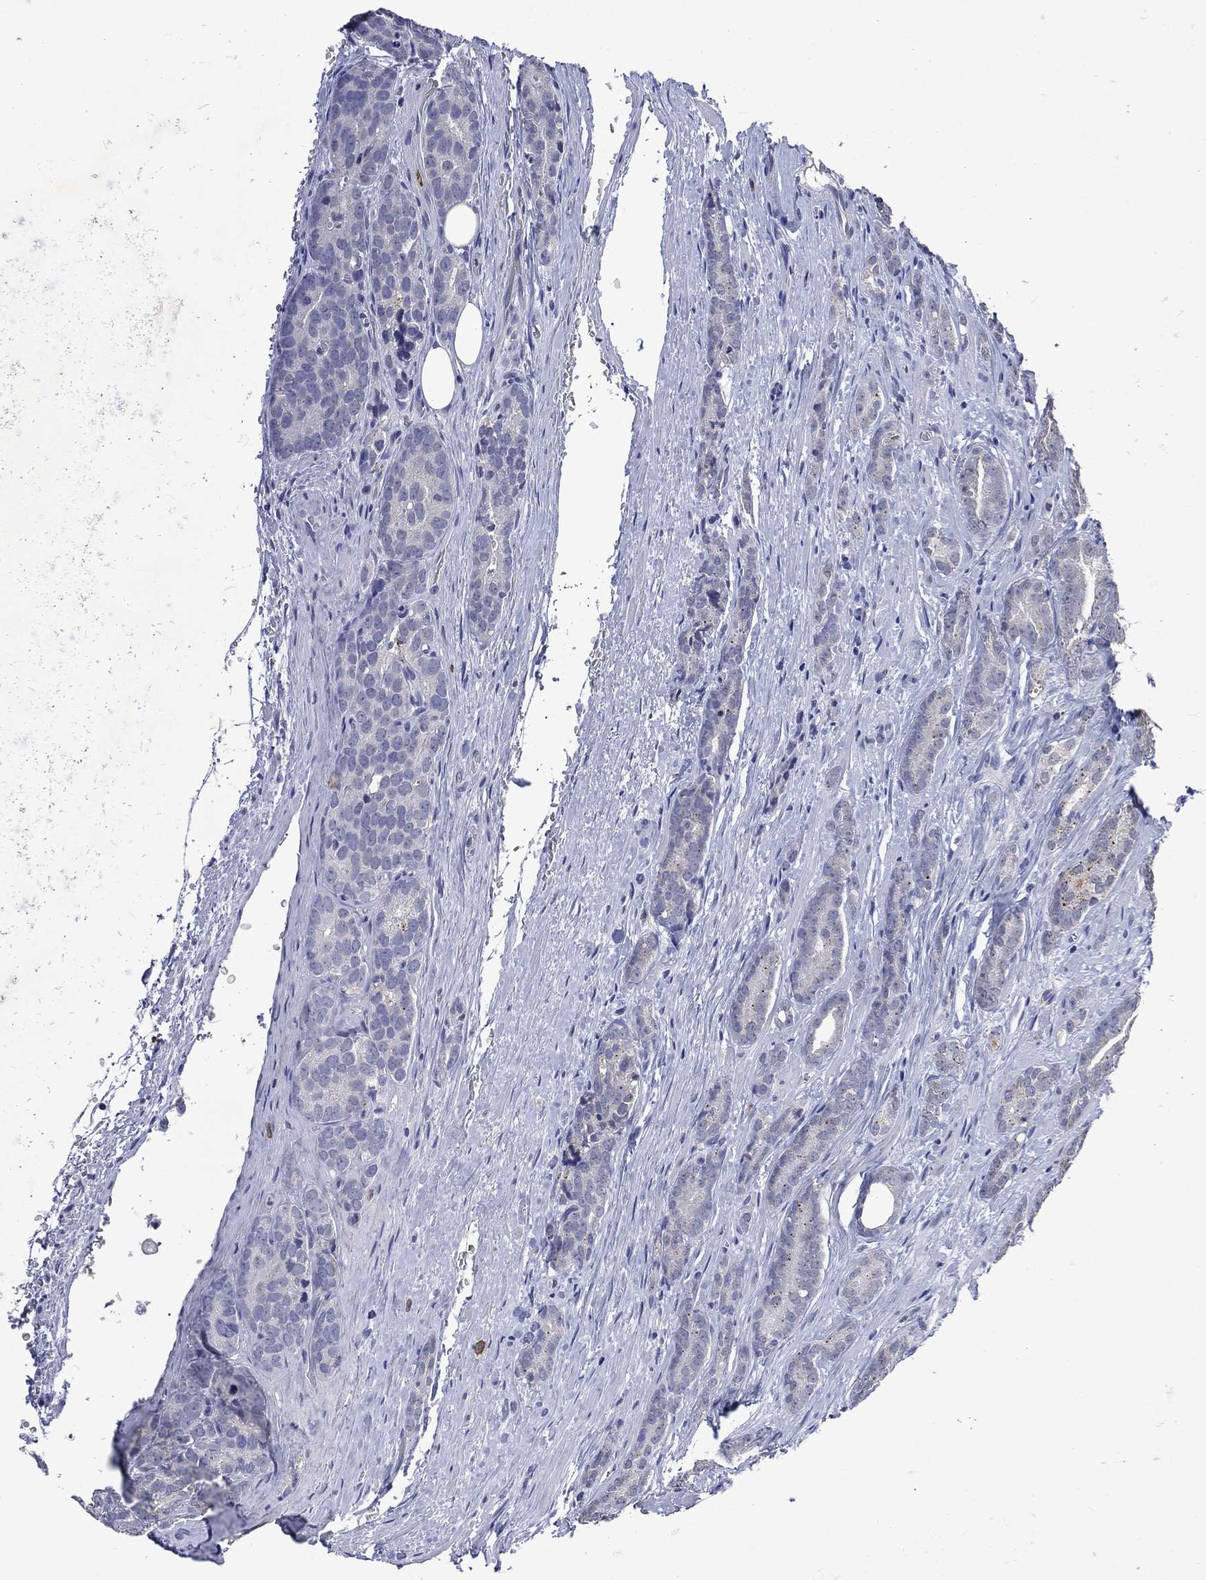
{"staining": {"intensity": "negative", "quantity": "none", "location": "none"}, "tissue": "prostate cancer", "cell_type": "Tumor cells", "image_type": "cancer", "snomed": [{"axis": "morphology", "description": "Adenocarcinoma, NOS"}, {"axis": "topography", "description": "Prostate"}], "caption": "A high-resolution micrograph shows IHC staining of adenocarcinoma (prostate), which exhibits no significant expression in tumor cells.", "gene": "ASB10", "patient": {"sex": "male", "age": 71}}